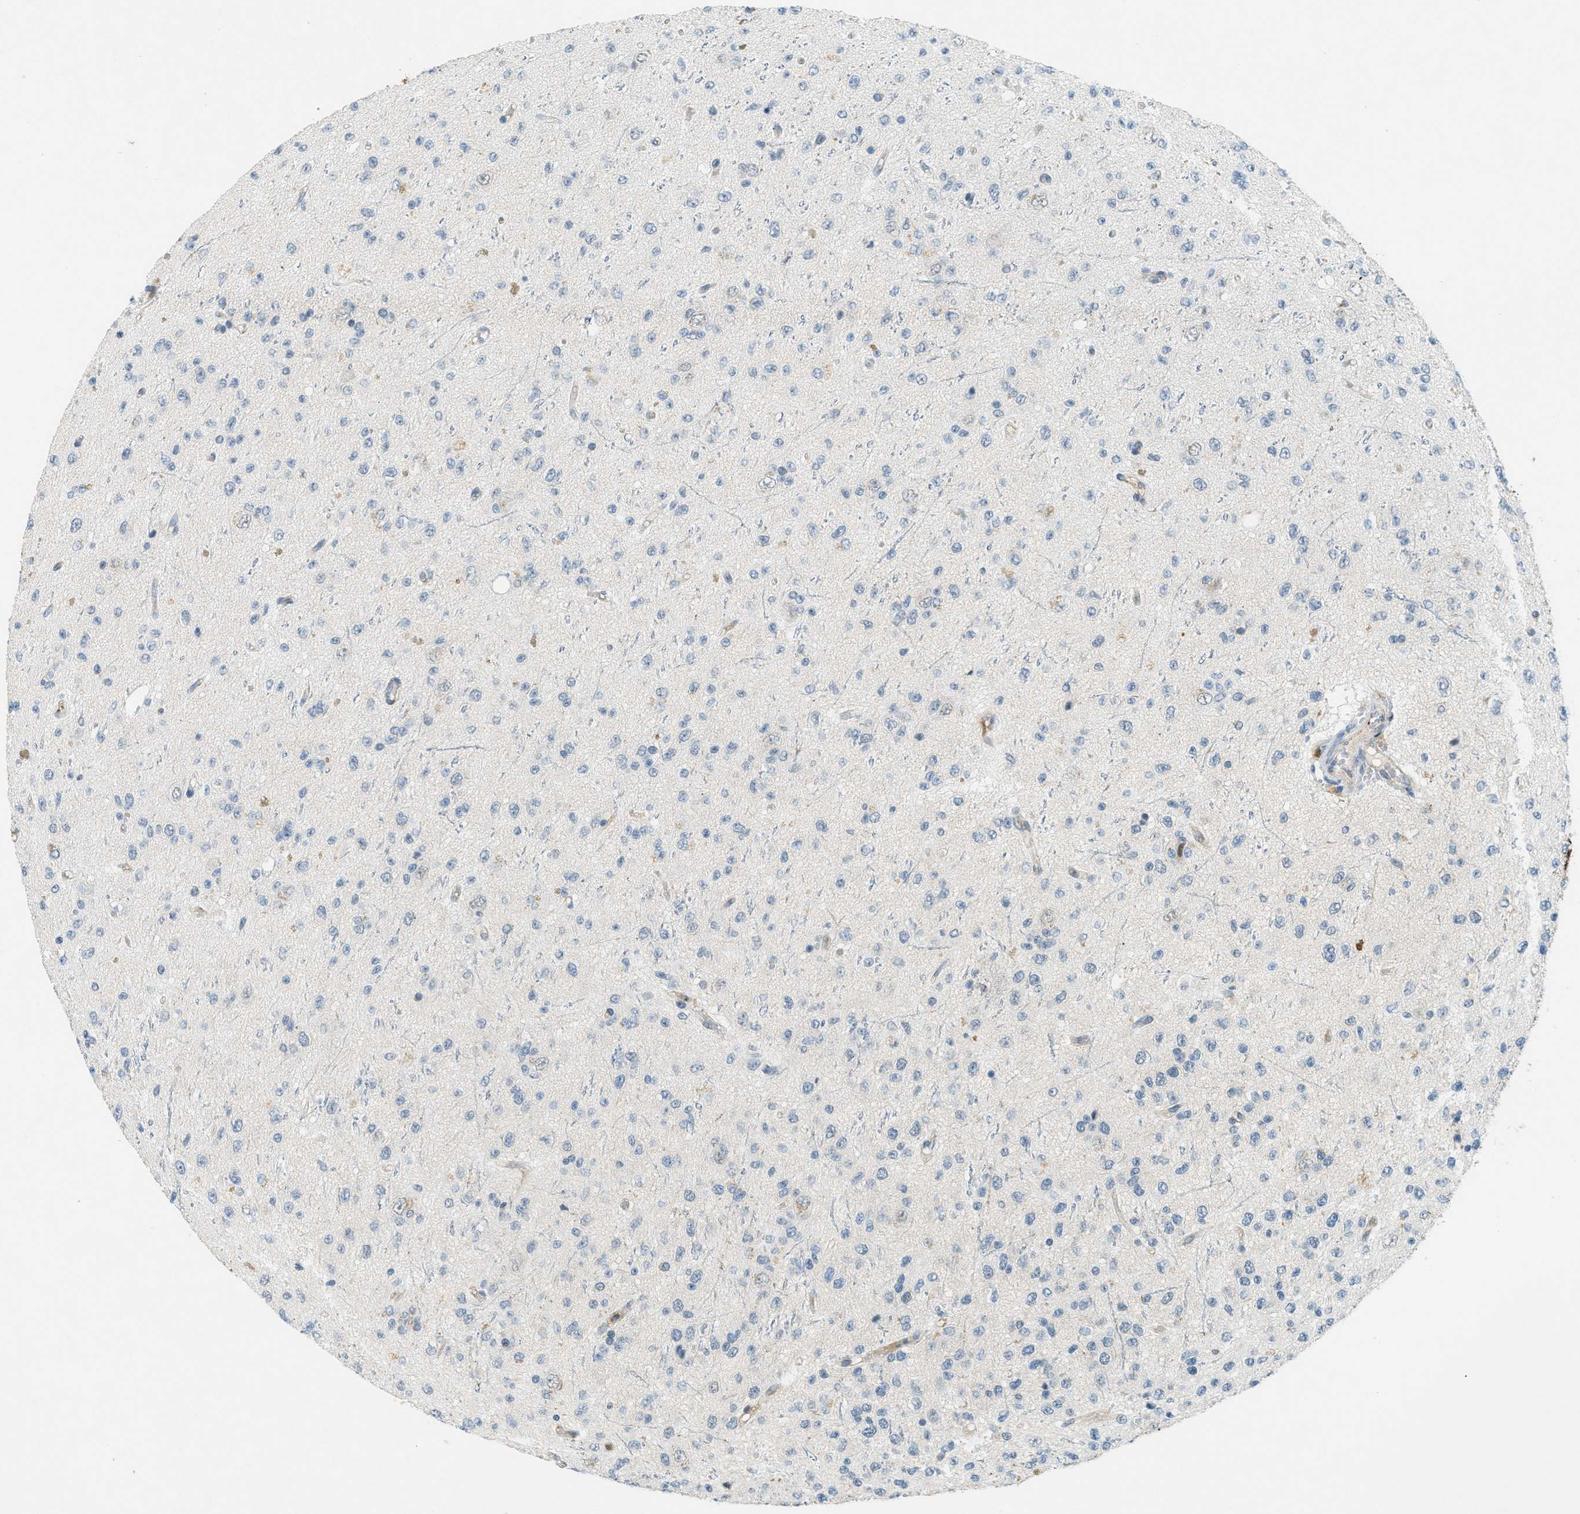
{"staining": {"intensity": "negative", "quantity": "none", "location": "none"}, "tissue": "glioma", "cell_type": "Tumor cells", "image_type": "cancer", "snomed": [{"axis": "morphology", "description": "Glioma, malignant, High grade"}, {"axis": "topography", "description": "pancreas cauda"}], "caption": "There is no significant expression in tumor cells of malignant glioma (high-grade).", "gene": "FYN", "patient": {"sex": "male", "age": 60}}